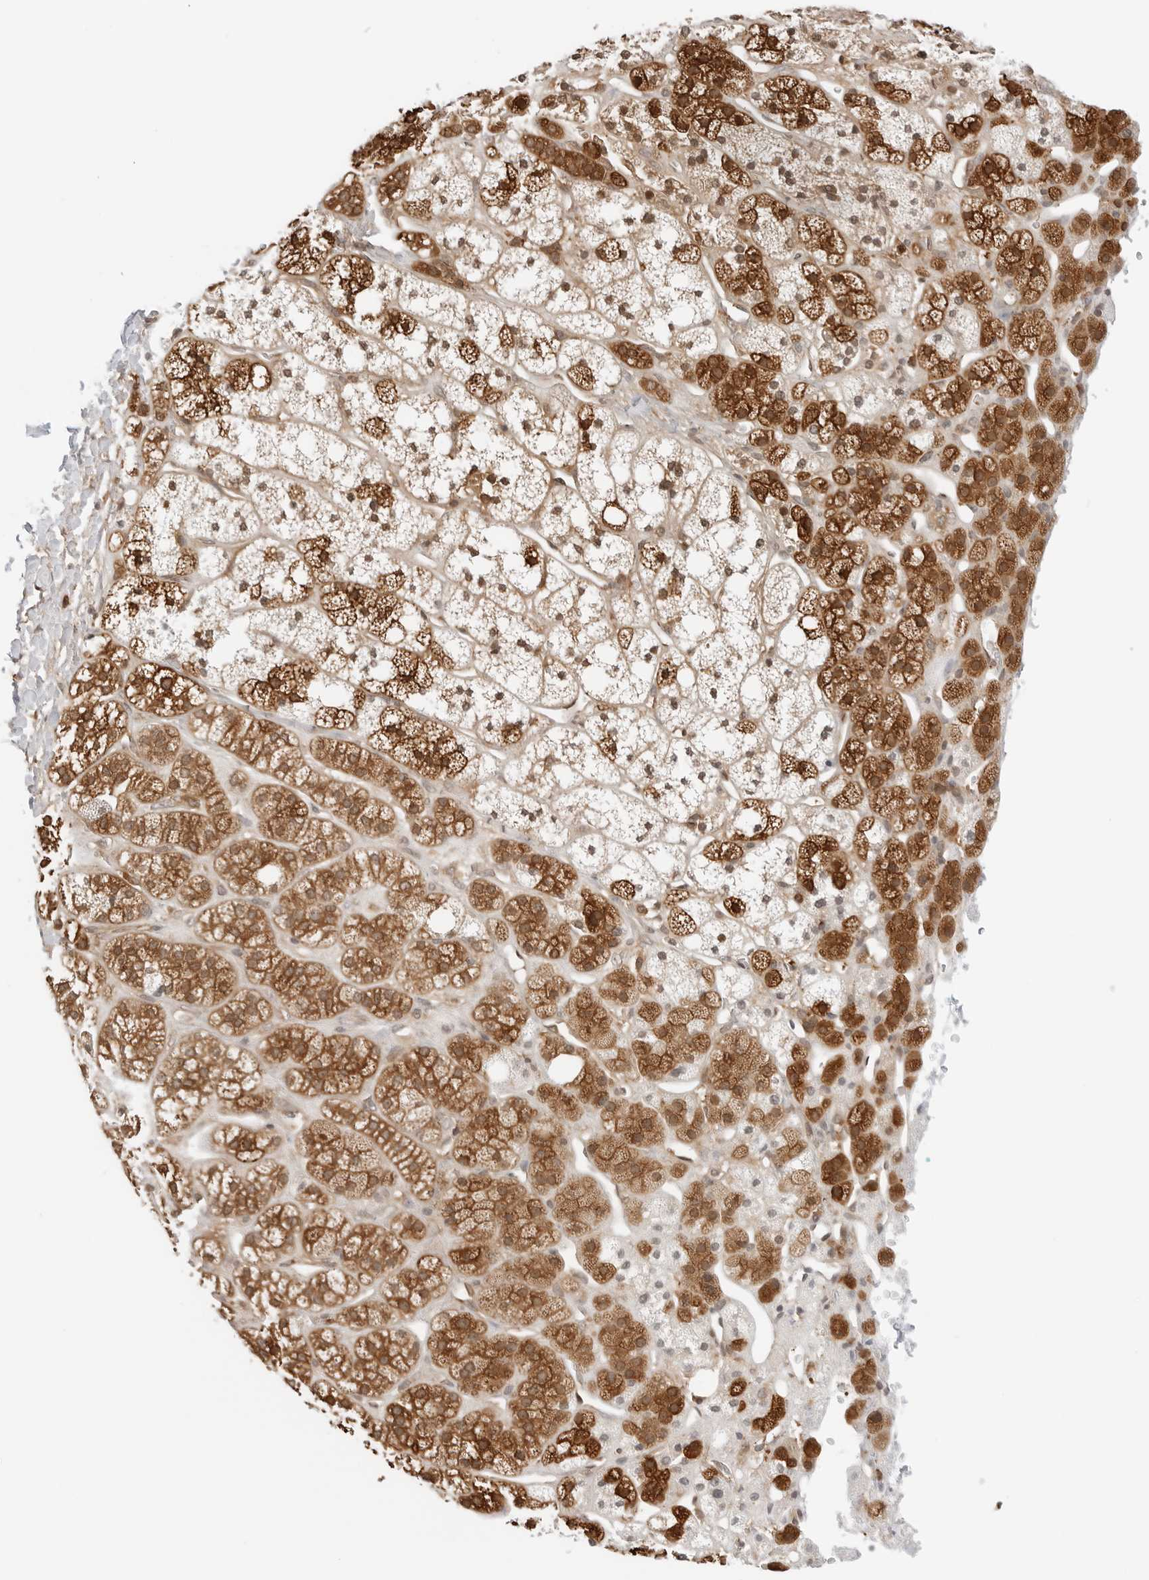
{"staining": {"intensity": "strong", "quantity": ">75%", "location": "cytoplasmic/membranous,nuclear"}, "tissue": "adrenal gland", "cell_type": "Glandular cells", "image_type": "normal", "snomed": [{"axis": "morphology", "description": "Normal tissue, NOS"}, {"axis": "topography", "description": "Adrenal gland"}], "caption": "Immunohistochemistry (IHC) histopathology image of normal adrenal gland: adrenal gland stained using immunohistochemistry (IHC) demonstrates high levels of strong protein expression localized specifically in the cytoplasmic/membranous,nuclear of glandular cells, appearing as a cytoplasmic/membranous,nuclear brown color.", "gene": "NUDC", "patient": {"sex": "male", "age": 56}}